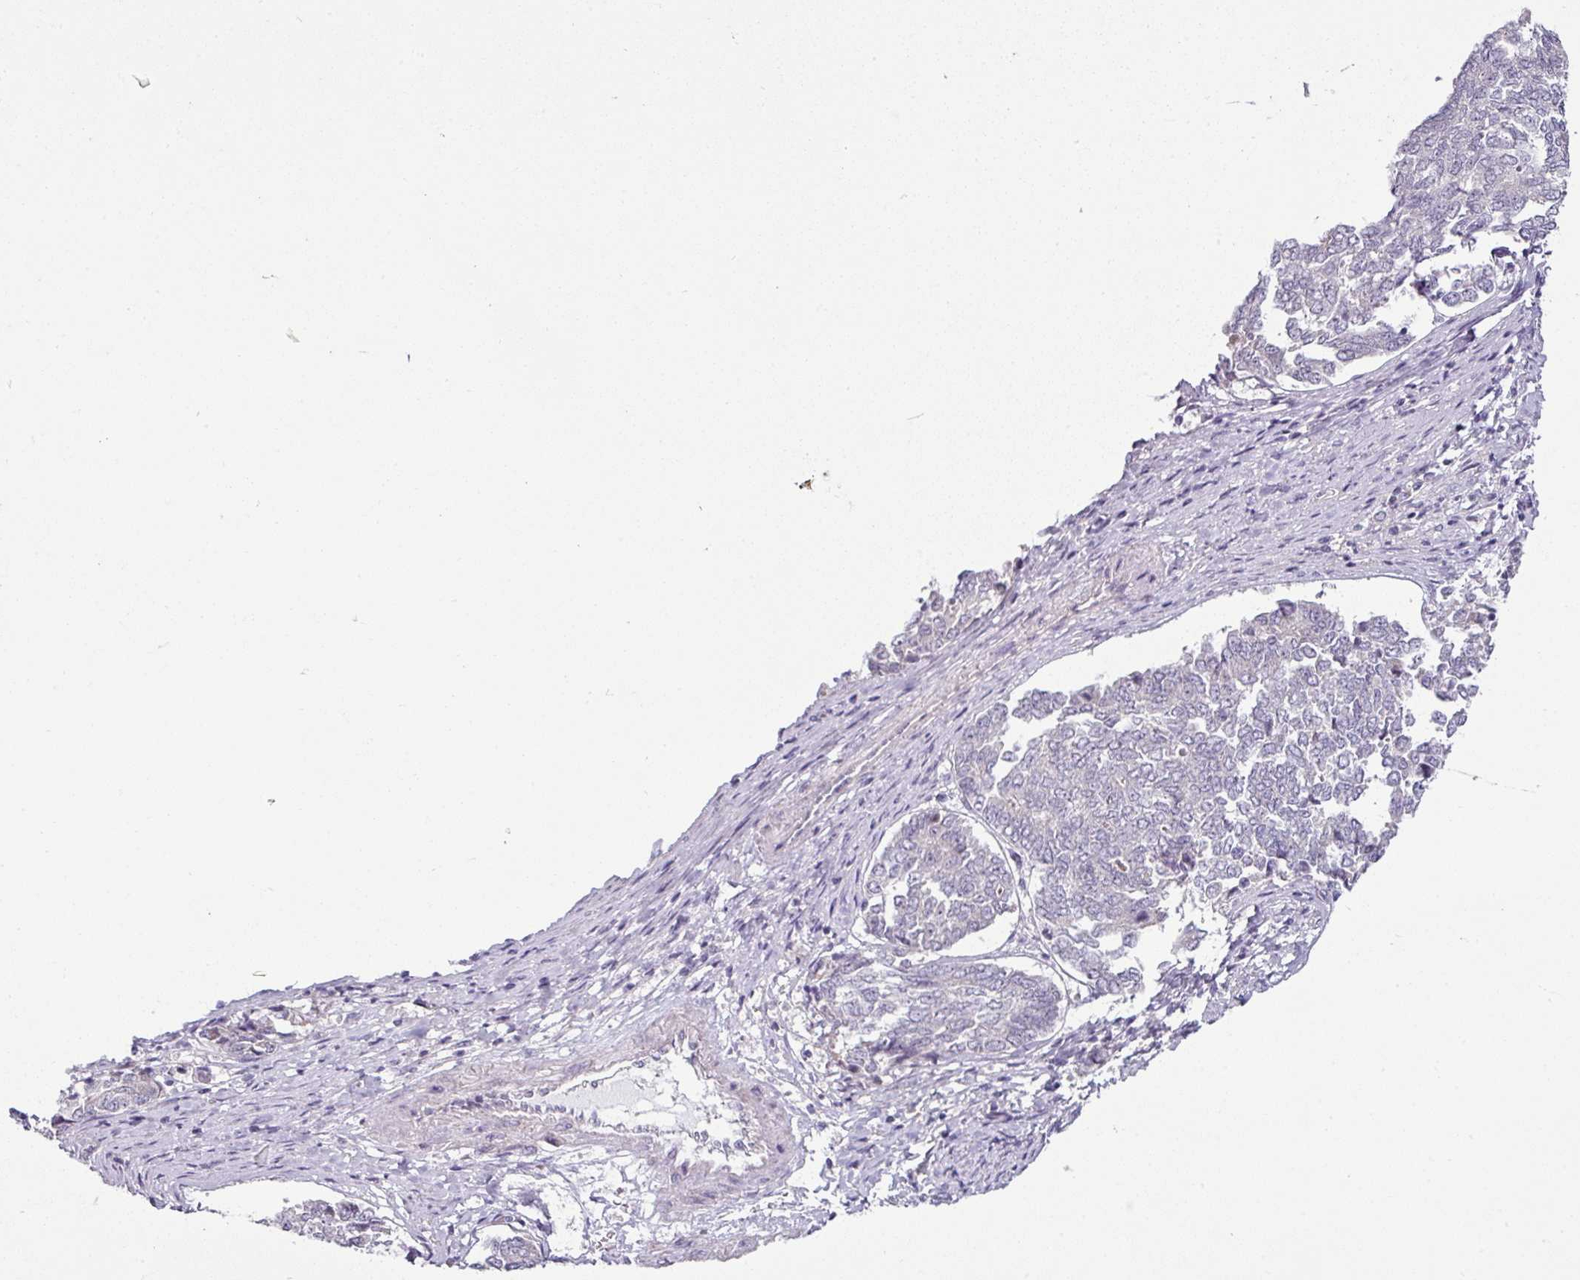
{"staining": {"intensity": "negative", "quantity": "none", "location": "none"}, "tissue": "endometrial cancer", "cell_type": "Tumor cells", "image_type": "cancer", "snomed": [{"axis": "morphology", "description": "Adenocarcinoma, NOS"}, {"axis": "topography", "description": "Endometrium"}], "caption": "This is a photomicrograph of IHC staining of endometrial cancer, which shows no positivity in tumor cells.", "gene": "OR52D1", "patient": {"sex": "female", "age": 80}}